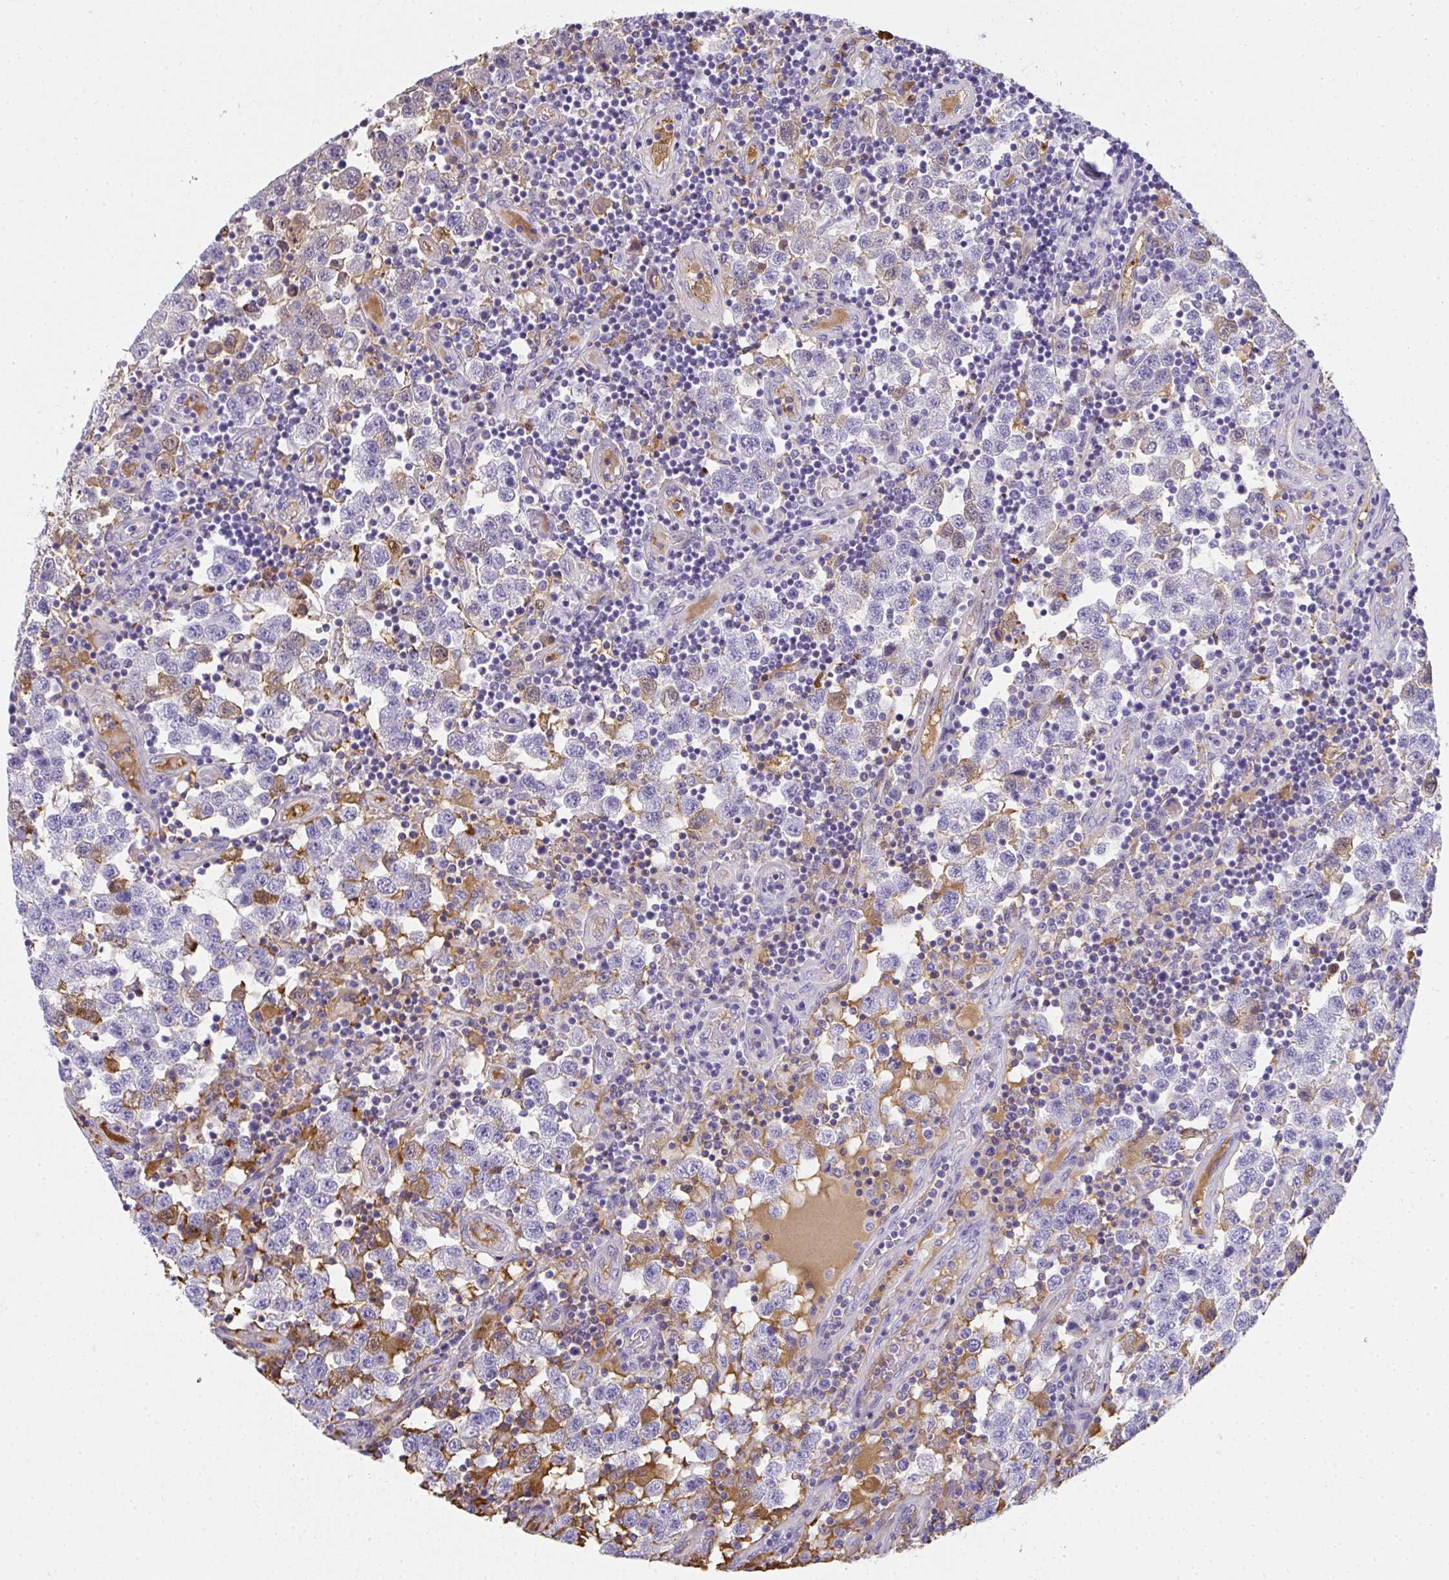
{"staining": {"intensity": "negative", "quantity": "none", "location": "none"}, "tissue": "testis cancer", "cell_type": "Tumor cells", "image_type": "cancer", "snomed": [{"axis": "morphology", "description": "Seminoma, NOS"}, {"axis": "topography", "description": "Testis"}], "caption": "There is no significant expression in tumor cells of testis seminoma.", "gene": "ZSWIM3", "patient": {"sex": "male", "age": 34}}